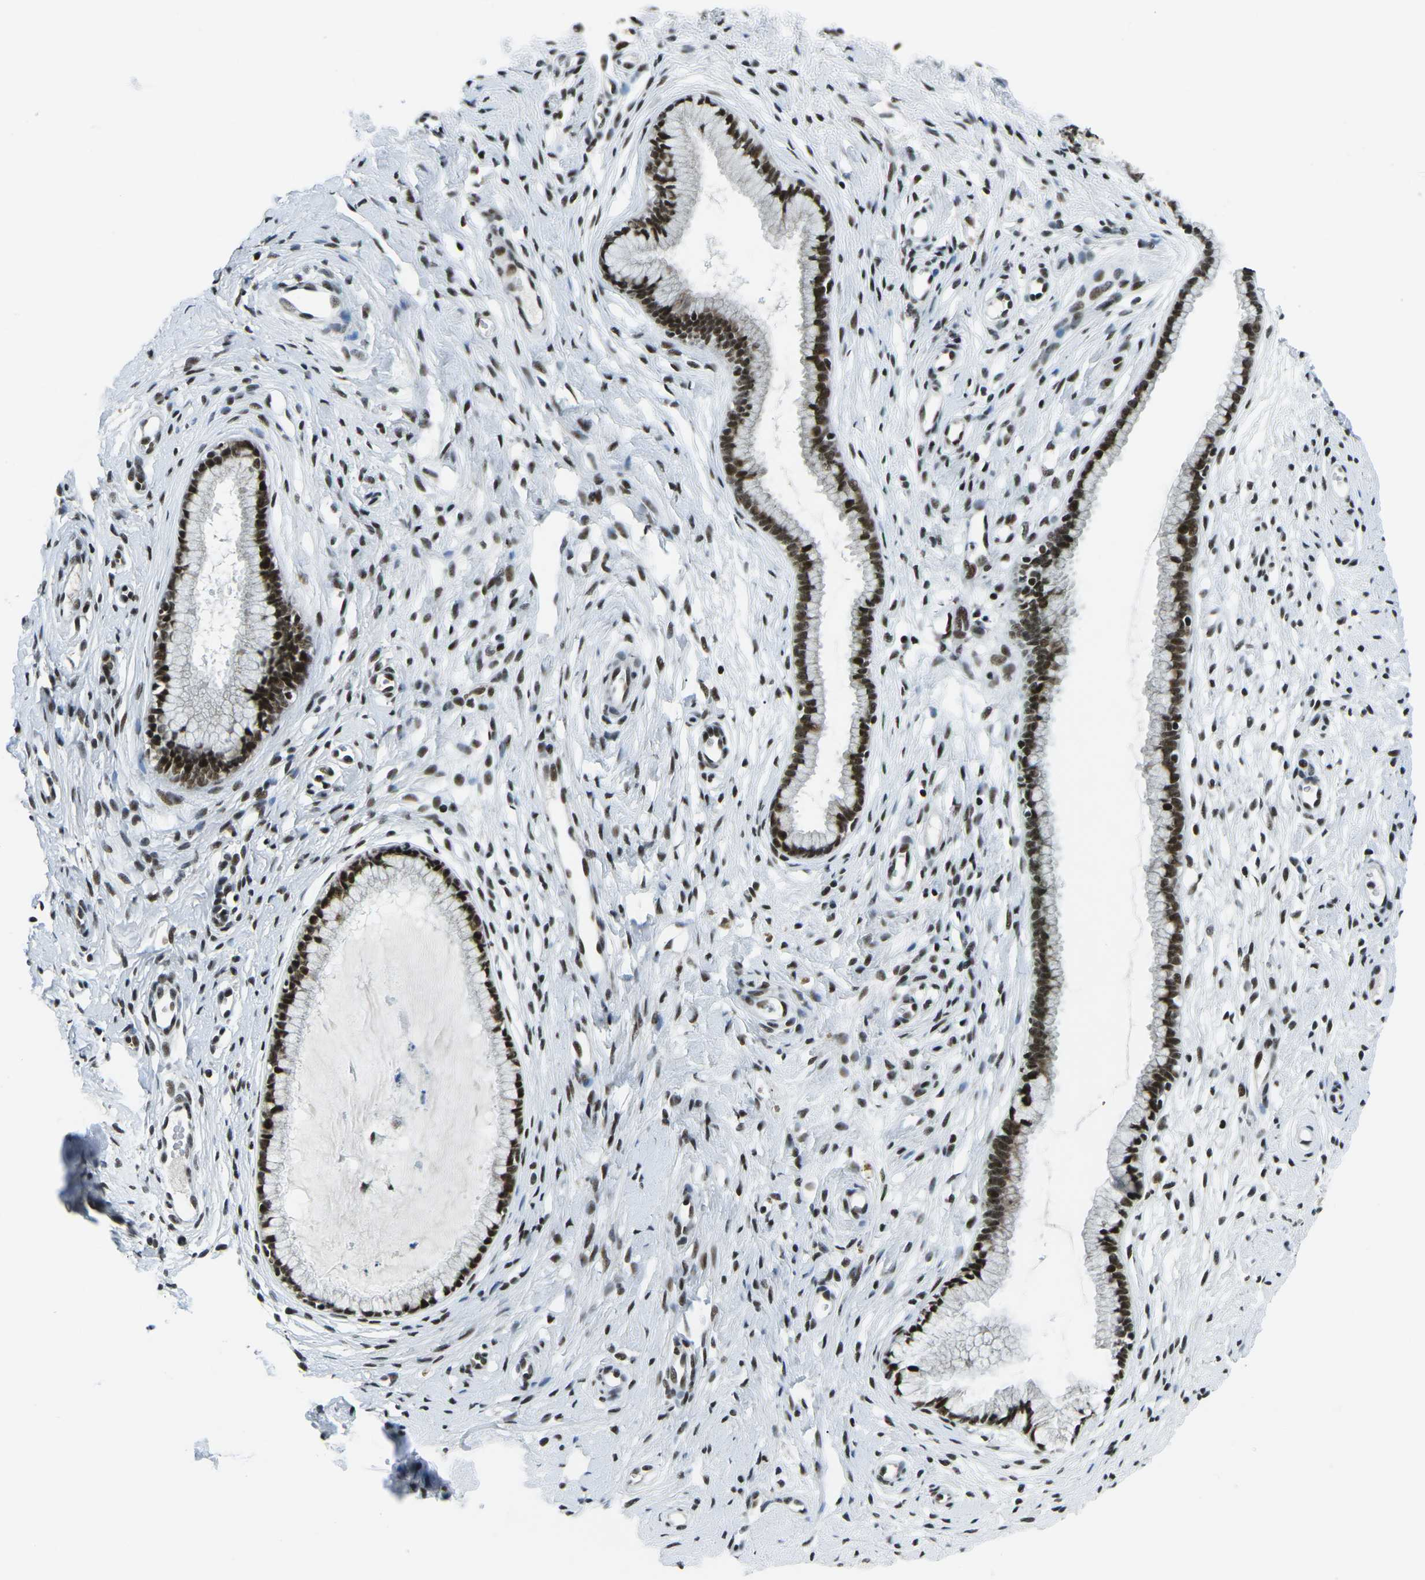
{"staining": {"intensity": "strong", "quantity": ">75%", "location": "nuclear"}, "tissue": "cervix", "cell_type": "Glandular cells", "image_type": "normal", "snomed": [{"axis": "morphology", "description": "Normal tissue, NOS"}, {"axis": "topography", "description": "Cervix"}], "caption": "Protein analysis of normal cervix shows strong nuclear expression in about >75% of glandular cells.", "gene": "RBL2", "patient": {"sex": "female", "age": 65}}